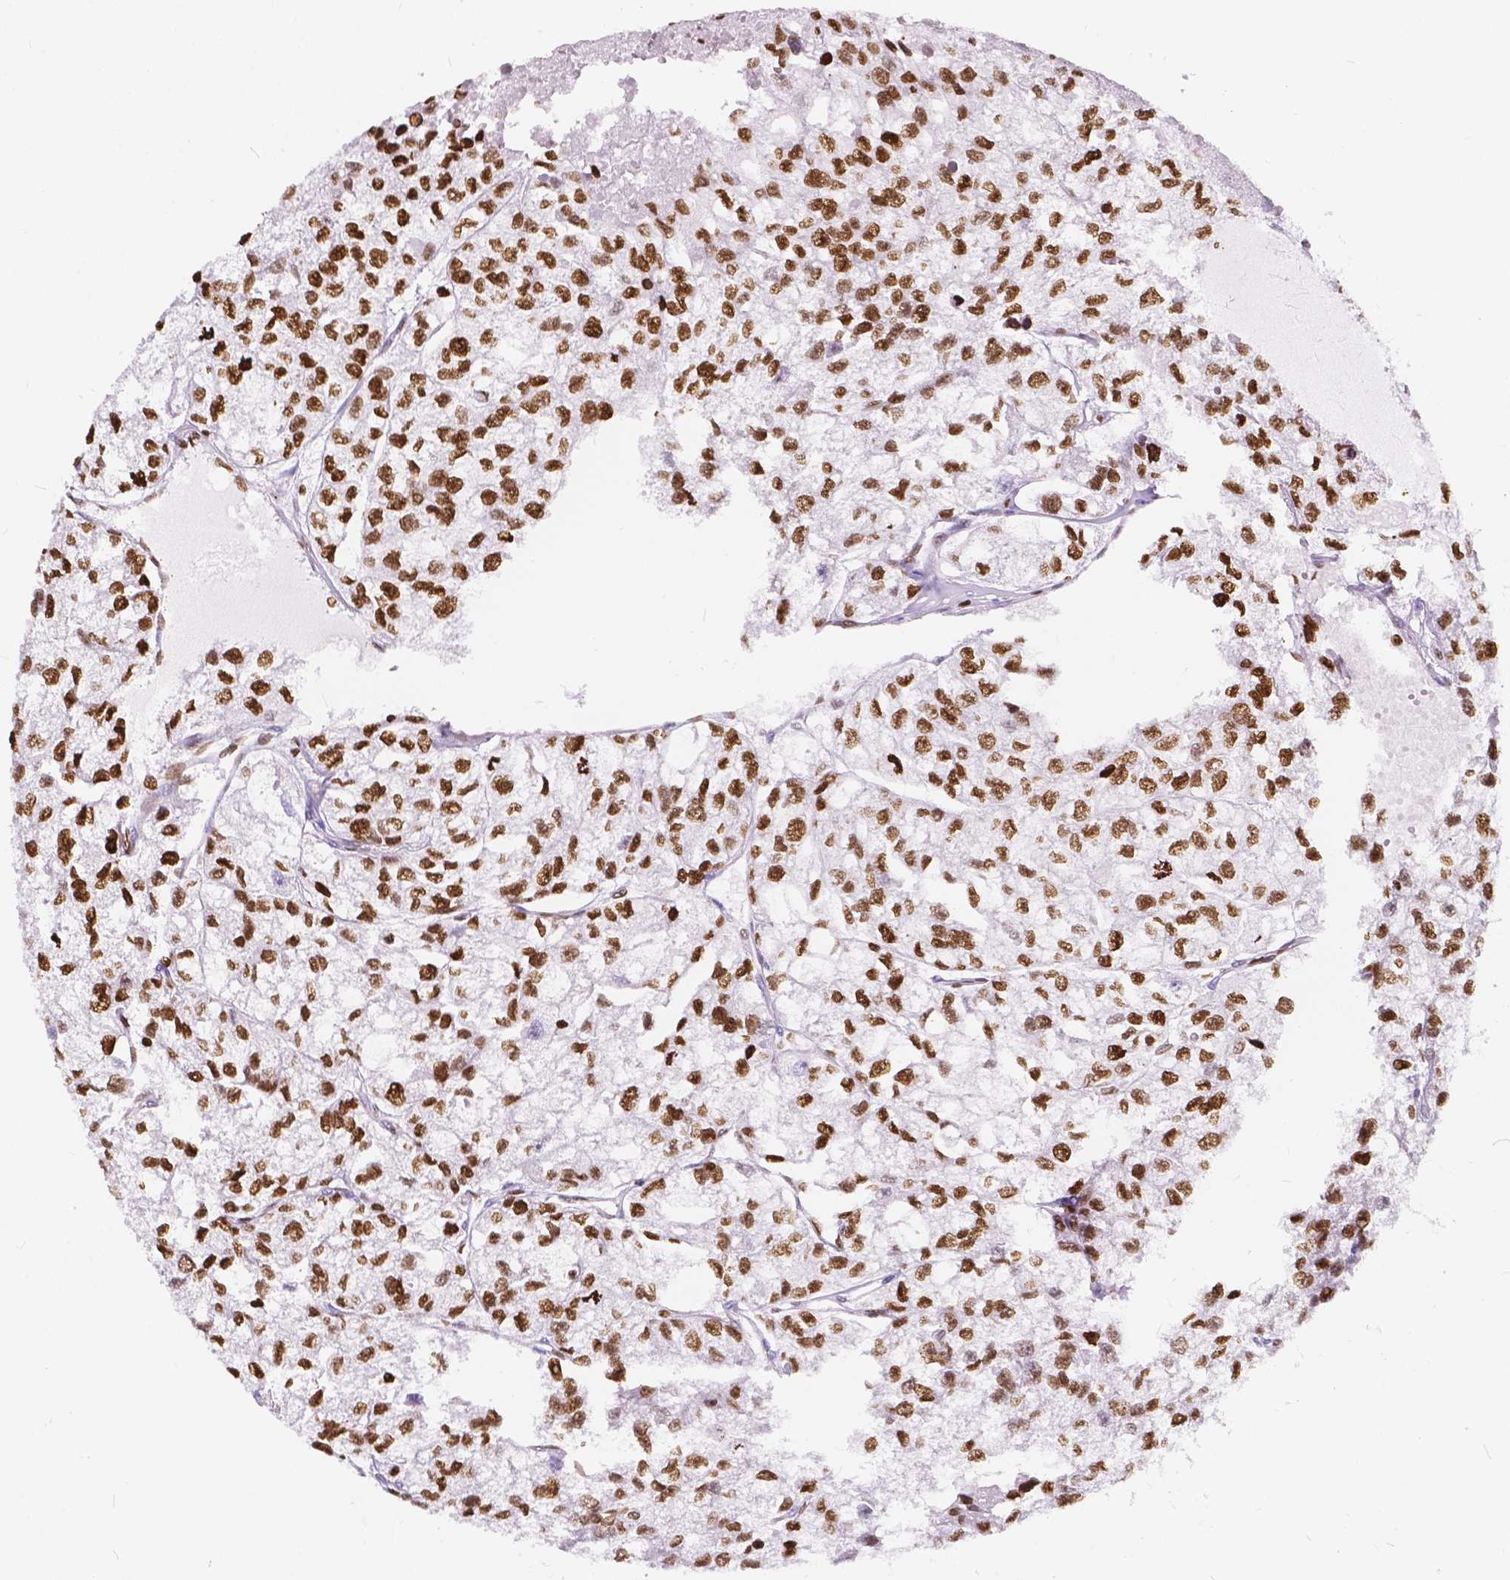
{"staining": {"intensity": "strong", "quantity": ">75%", "location": "nuclear"}, "tissue": "renal cancer", "cell_type": "Tumor cells", "image_type": "cancer", "snomed": [{"axis": "morphology", "description": "Adenocarcinoma, NOS"}, {"axis": "topography", "description": "Kidney"}], "caption": "This image reveals renal cancer stained with immunohistochemistry (IHC) to label a protein in brown. The nuclear of tumor cells show strong positivity for the protein. Nuclei are counter-stained blue.", "gene": "CBY3", "patient": {"sex": "male", "age": 56}}